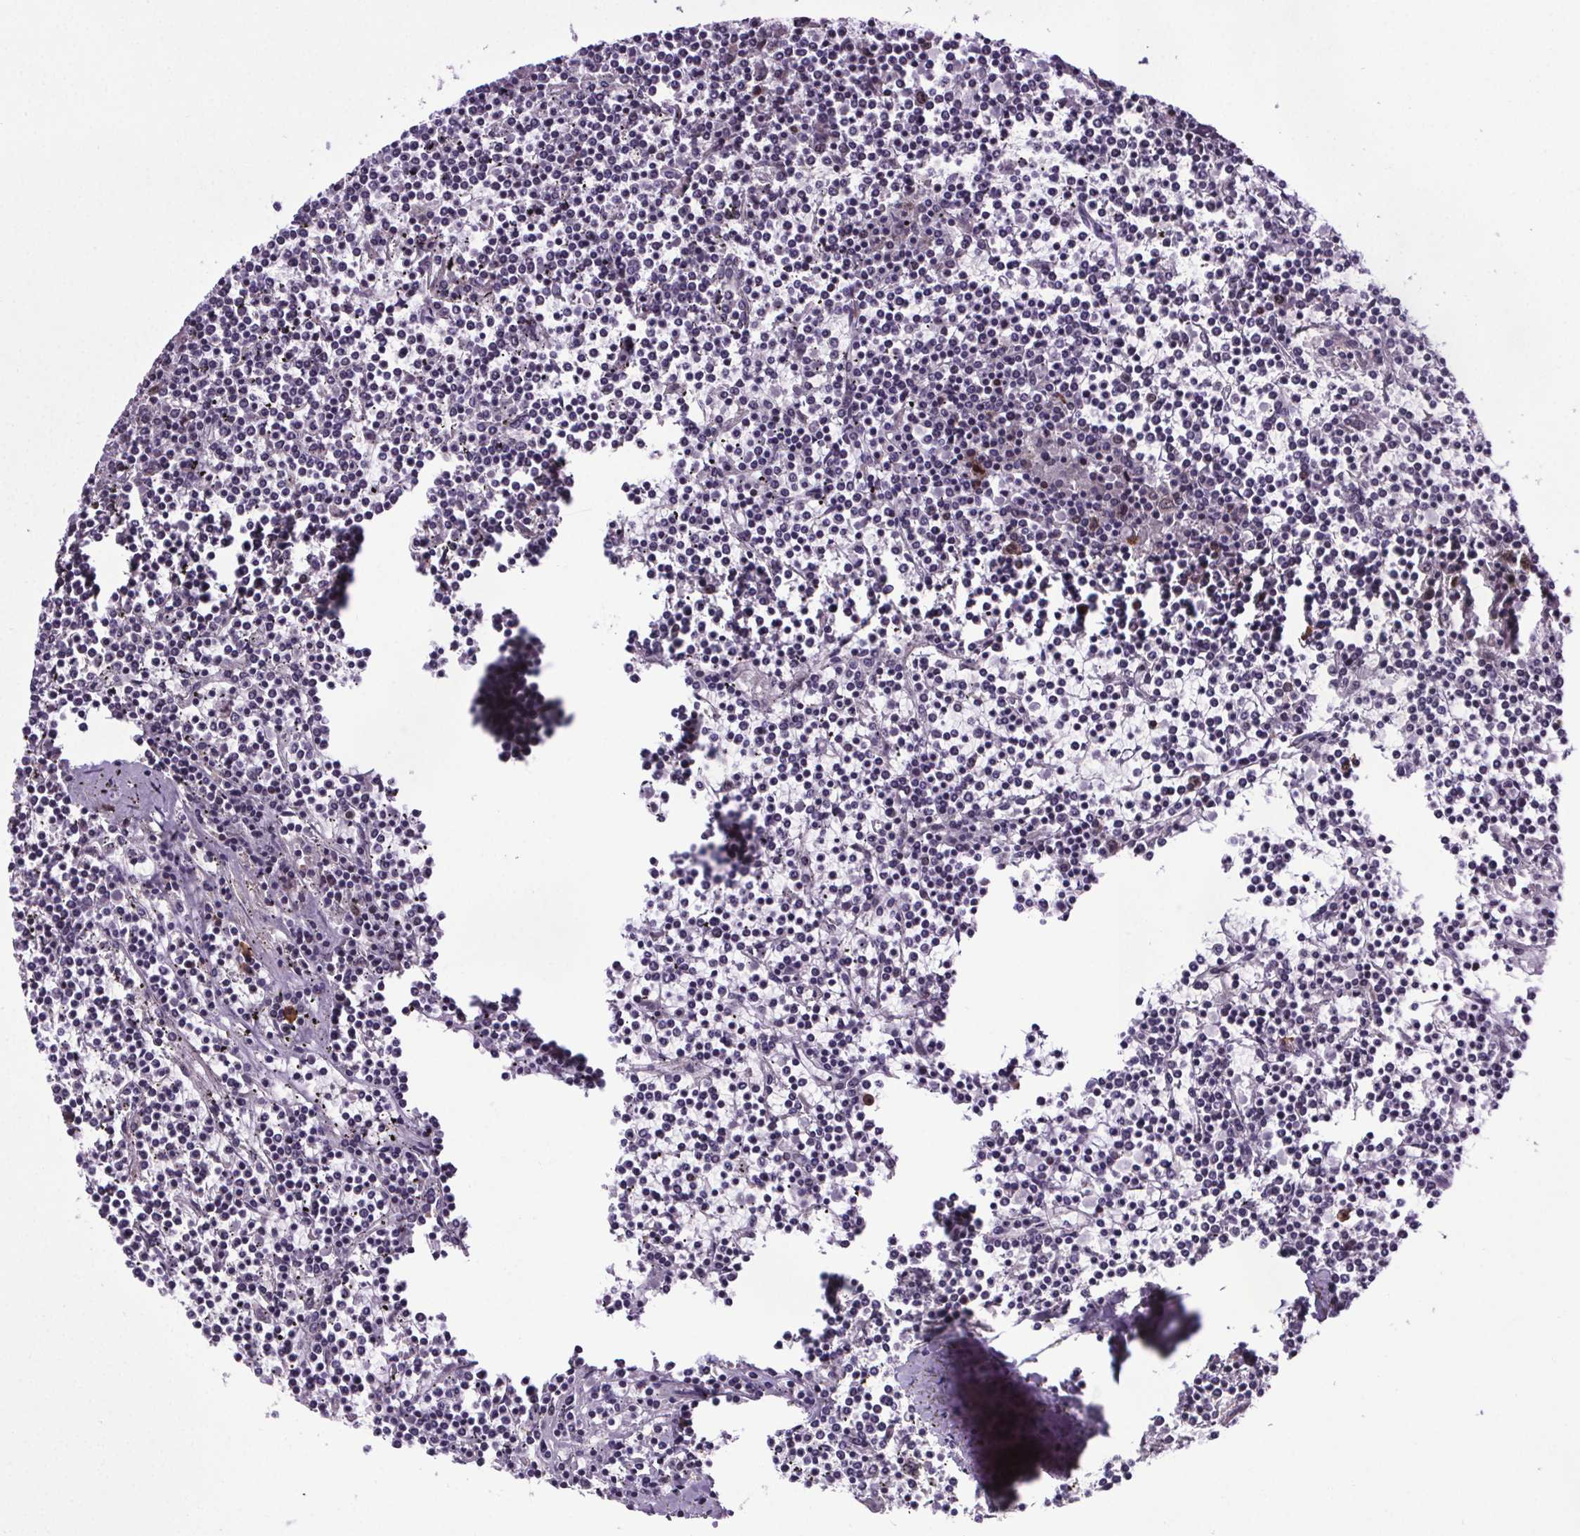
{"staining": {"intensity": "negative", "quantity": "none", "location": "none"}, "tissue": "lymphoma", "cell_type": "Tumor cells", "image_type": "cancer", "snomed": [{"axis": "morphology", "description": "Malignant lymphoma, non-Hodgkin's type, Low grade"}, {"axis": "topography", "description": "Spleen"}], "caption": "Histopathology image shows no significant protein expression in tumor cells of low-grade malignant lymphoma, non-Hodgkin's type.", "gene": "ATMIN", "patient": {"sex": "female", "age": 19}}